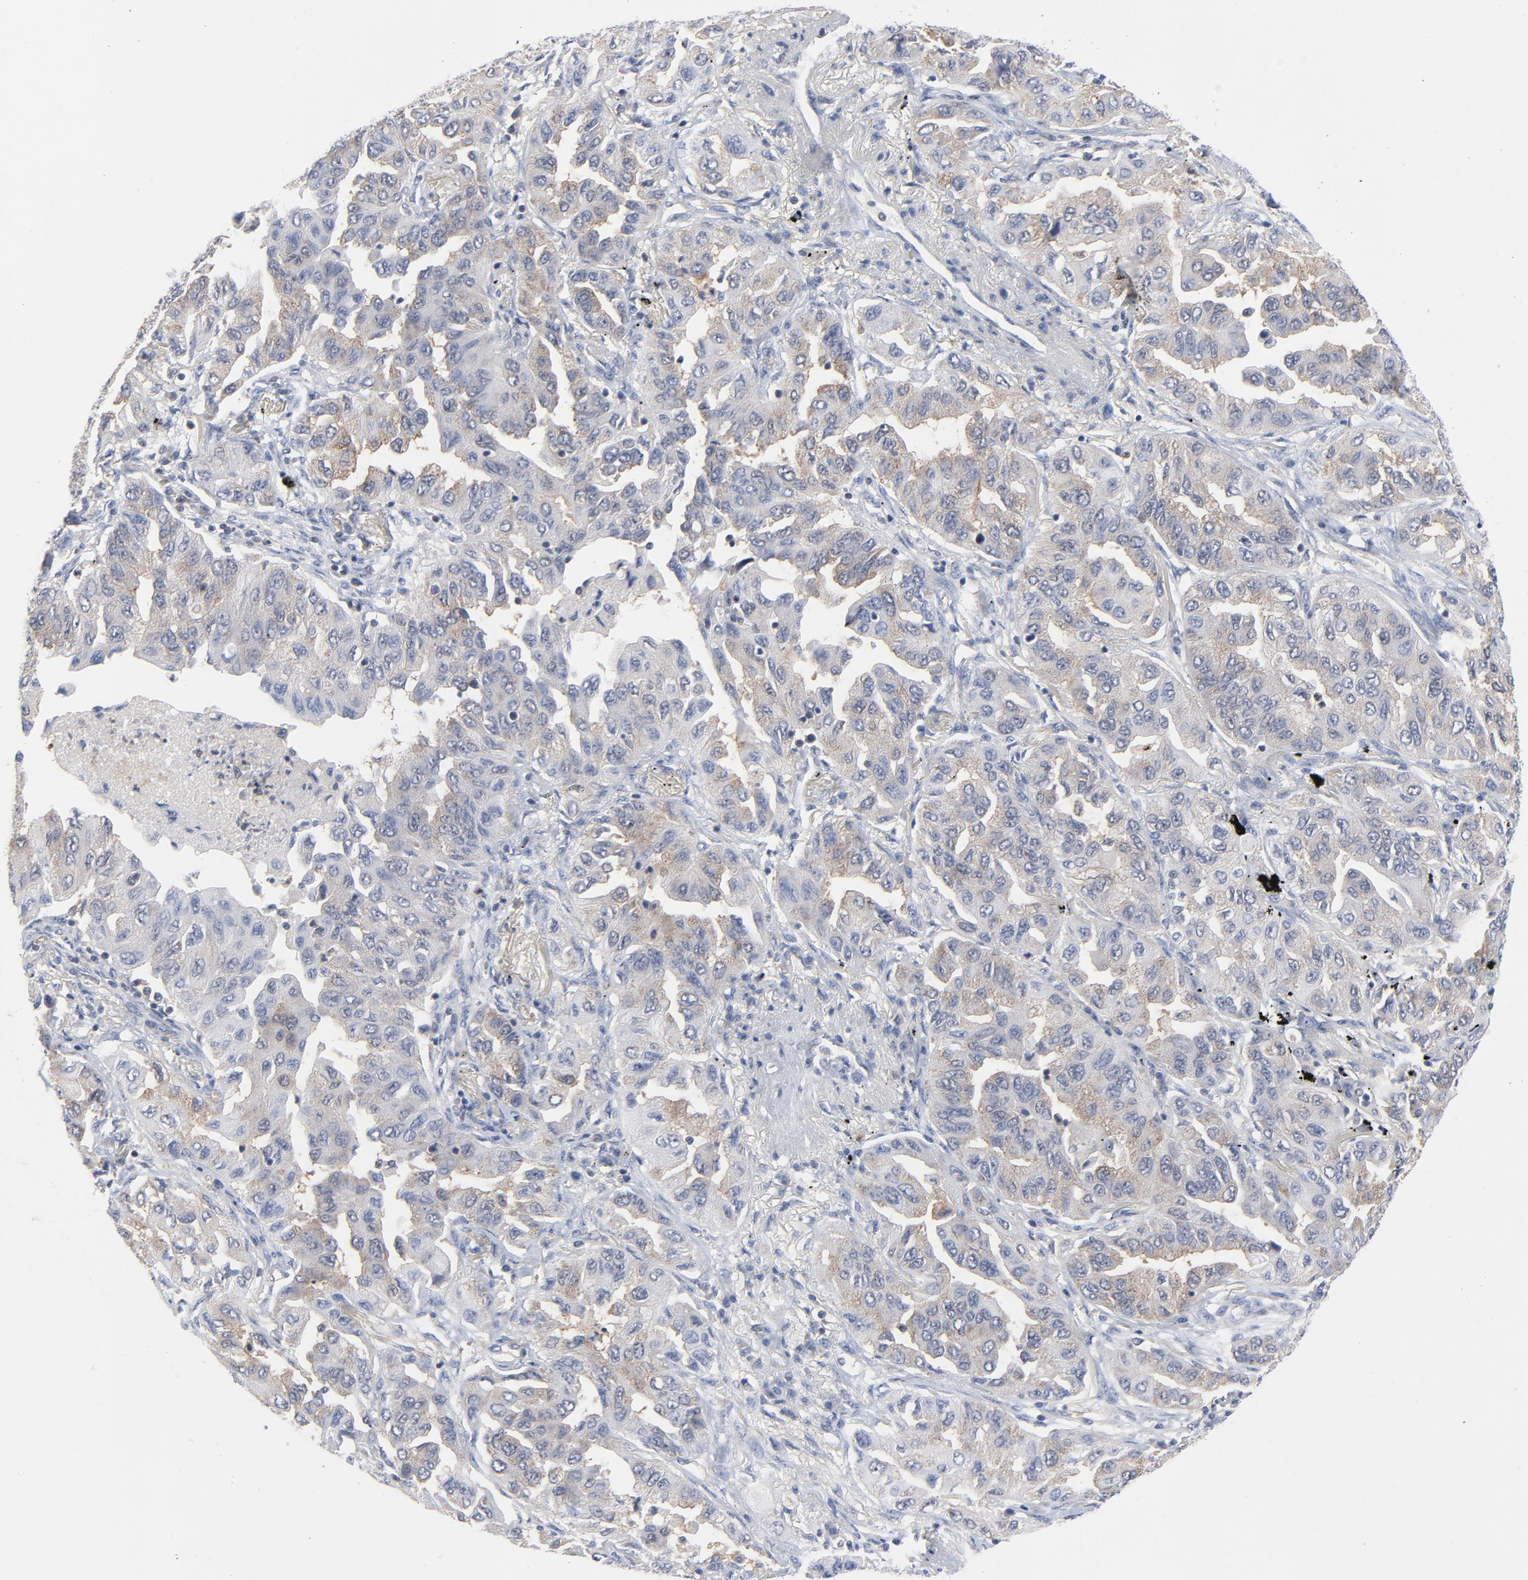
{"staining": {"intensity": "weak", "quantity": "25%-75%", "location": "cytoplasmic/membranous"}, "tissue": "lung cancer", "cell_type": "Tumor cells", "image_type": "cancer", "snomed": [{"axis": "morphology", "description": "Adenocarcinoma, NOS"}, {"axis": "topography", "description": "Lung"}], "caption": "Immunohistochemistry photomicrograph of neoplastic tissue: human adenocarcinoma (lung) stained using immunohistochemistry (IHC) shows low levels of weak protein expression localized specifically in the cytoplasmic/membranous of tumor cells, appearing as a cytoplasmic/membranous brown color.", "gene": "CAB39L", "patient": {"sex": "female", "age": 65}}